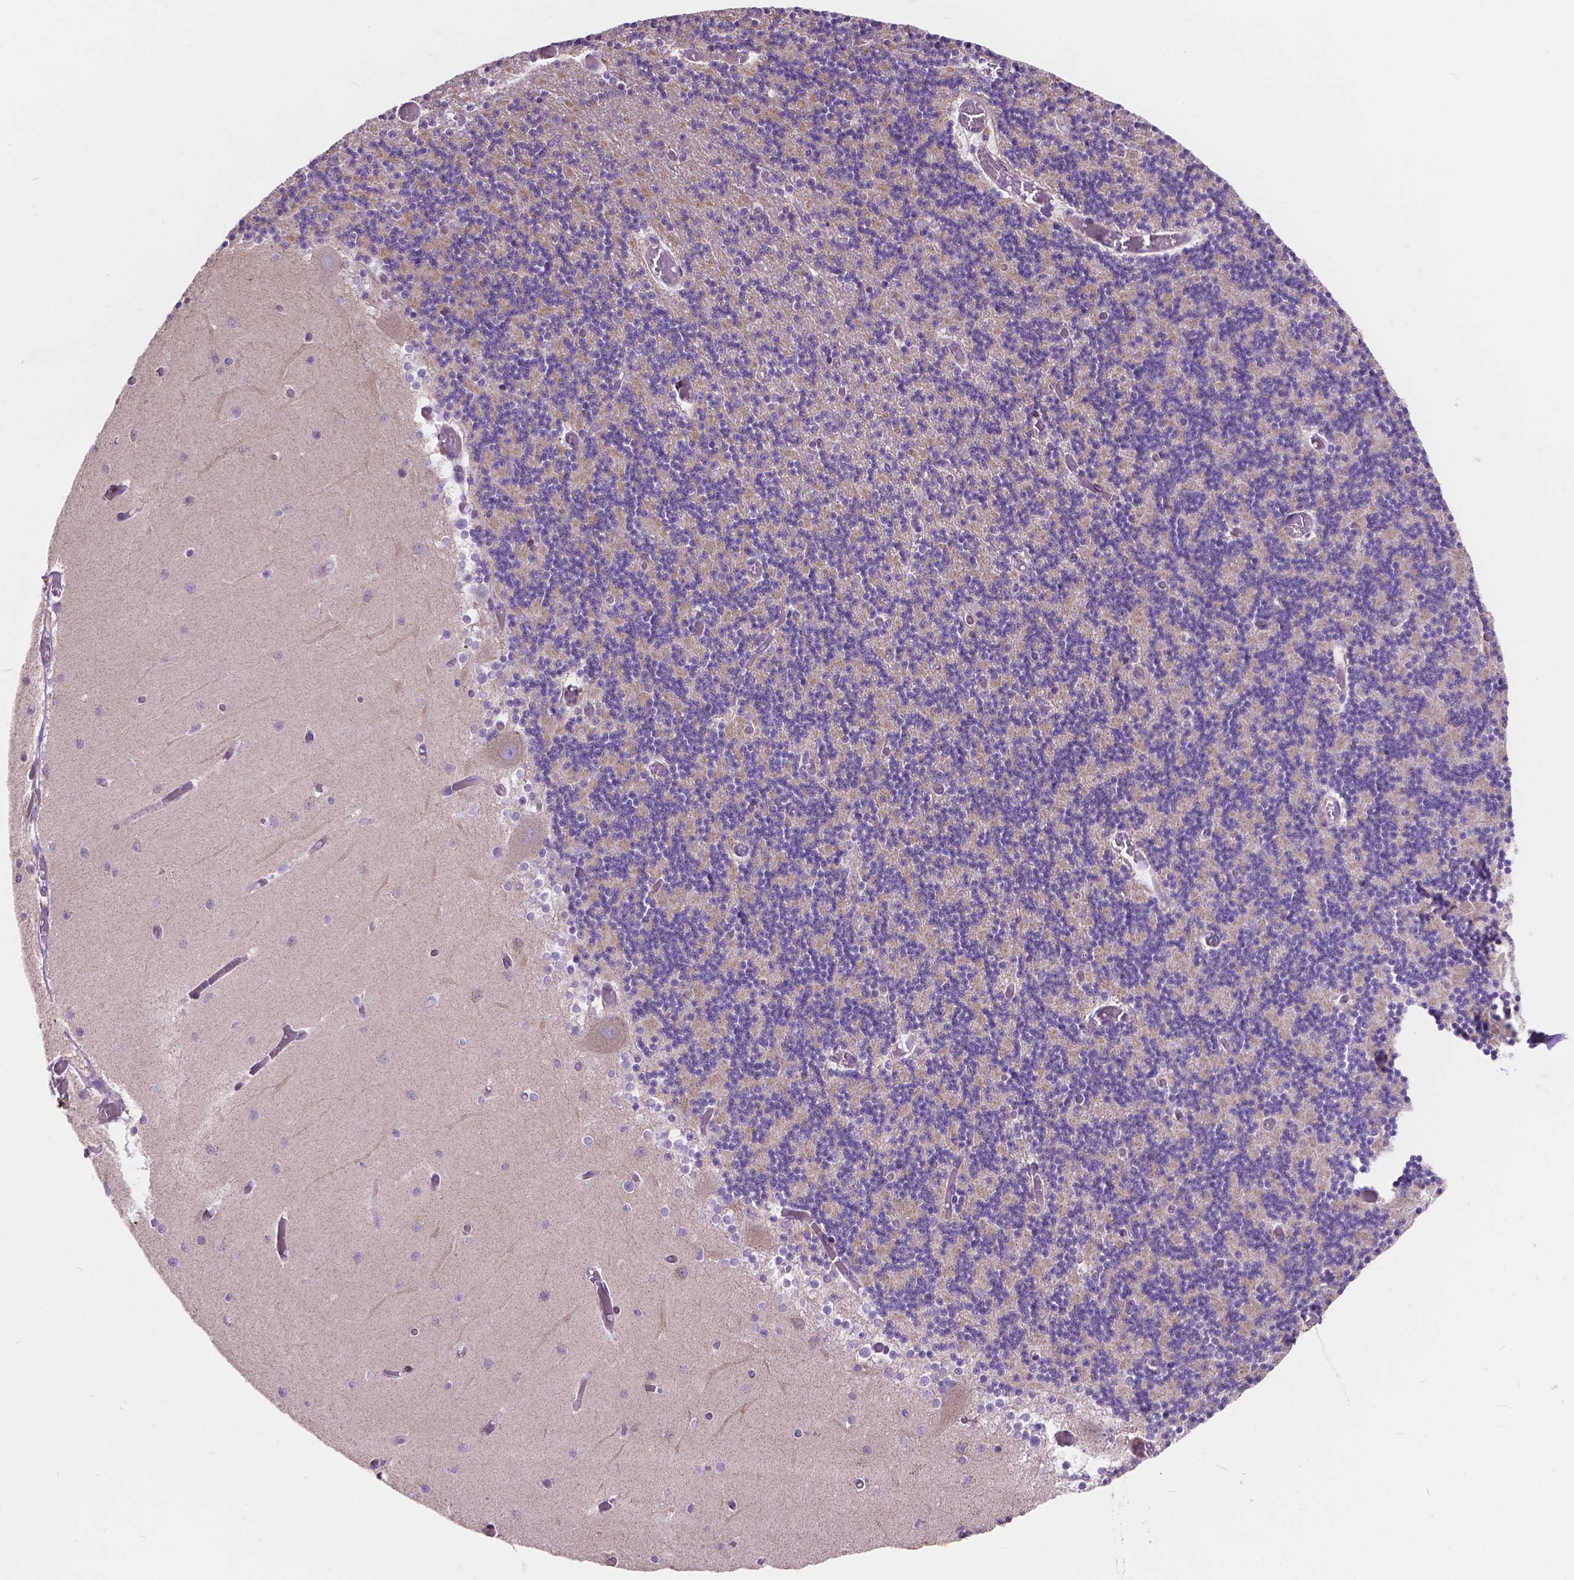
{"staining": {"intensity": "weak", "quantity": ">75%", "location": "cytoplasmic/membranous"}, "tissue": "cerebellum", "cell_type": "Cells in granular layer", "image_type": "normal", "snomed": [{"axis": "morphology", "description": "Normal tissue, NOS"}, {"axis": "topography", "description": "Cerebellum"}], "caption": "Immunohistochemistry (IHC) staining of normal cerebellum, which shows low levels of weak cytoplasmic/membranous staining in approximately >75% of cells in granular layer indicating weak cytoplasmic/membranous protein staining. The staining was performed using DAB (3,3'-diaminobenzidine) (brown) for protein detection and nuclei were counterstained in hematoxylin (blue).", "gene": "MYH14", "patient": {"sex": "female", "age": 28}}